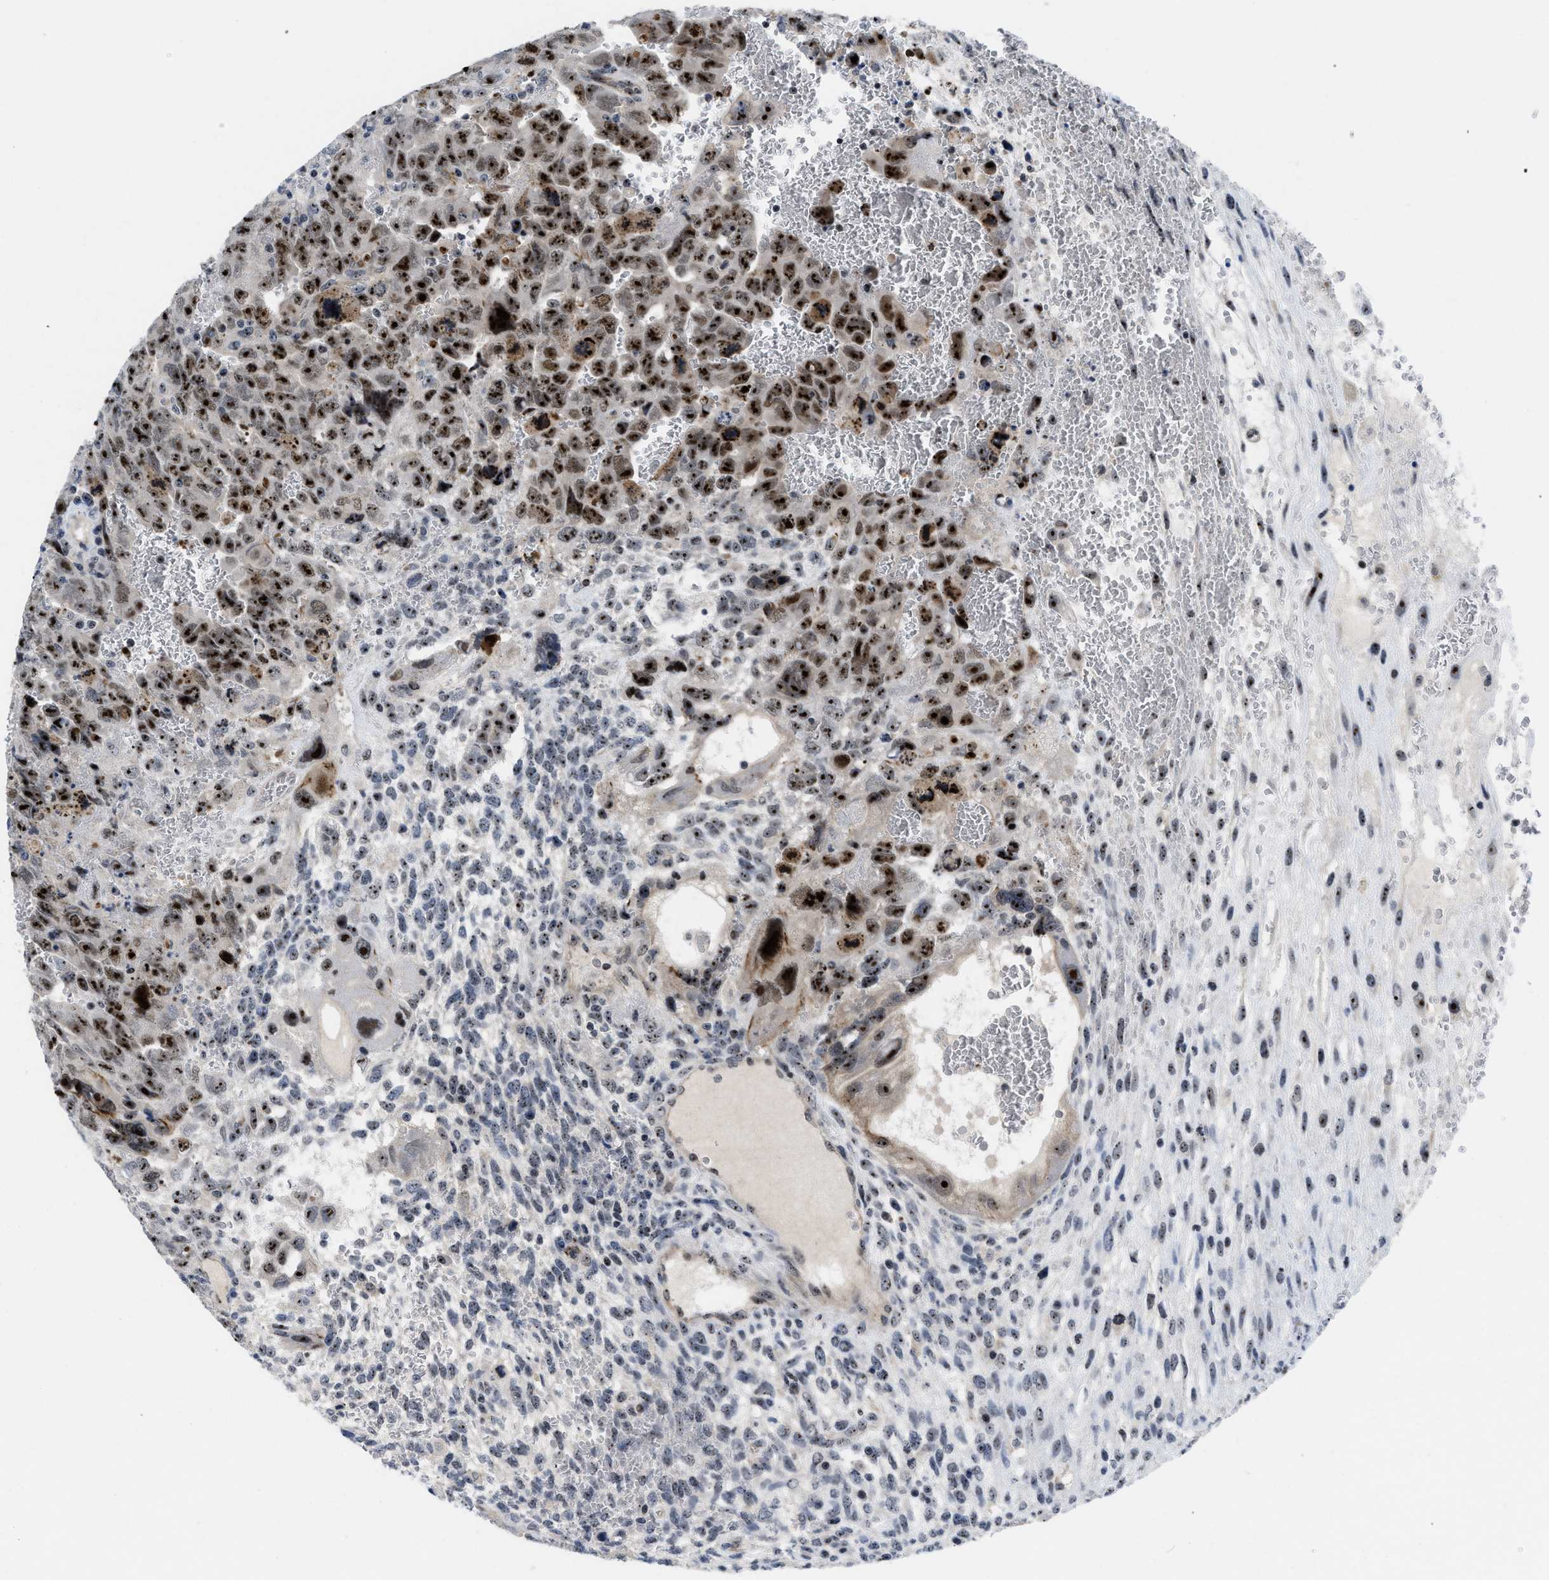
{"staining": {"intensity": "strong", "quantity": ">75%", "location": "nuclear"}, "tissue": "testis cancer", "cell_type": "Tumor cells", "image_type": "cancer", "snomed": [{"axis": "morphology", "description": "Carcinoma, Embryonal, NOS"}, {"axis": "topography", "description": "Testis"}], "caption": "Human testis cancer stained for a protein (brown) demonstrates strong nuclear positive positivity in approximately >75% of tumor cells.", "gene": "NOP58", "patient": {"sex": "male", "age": 28}}